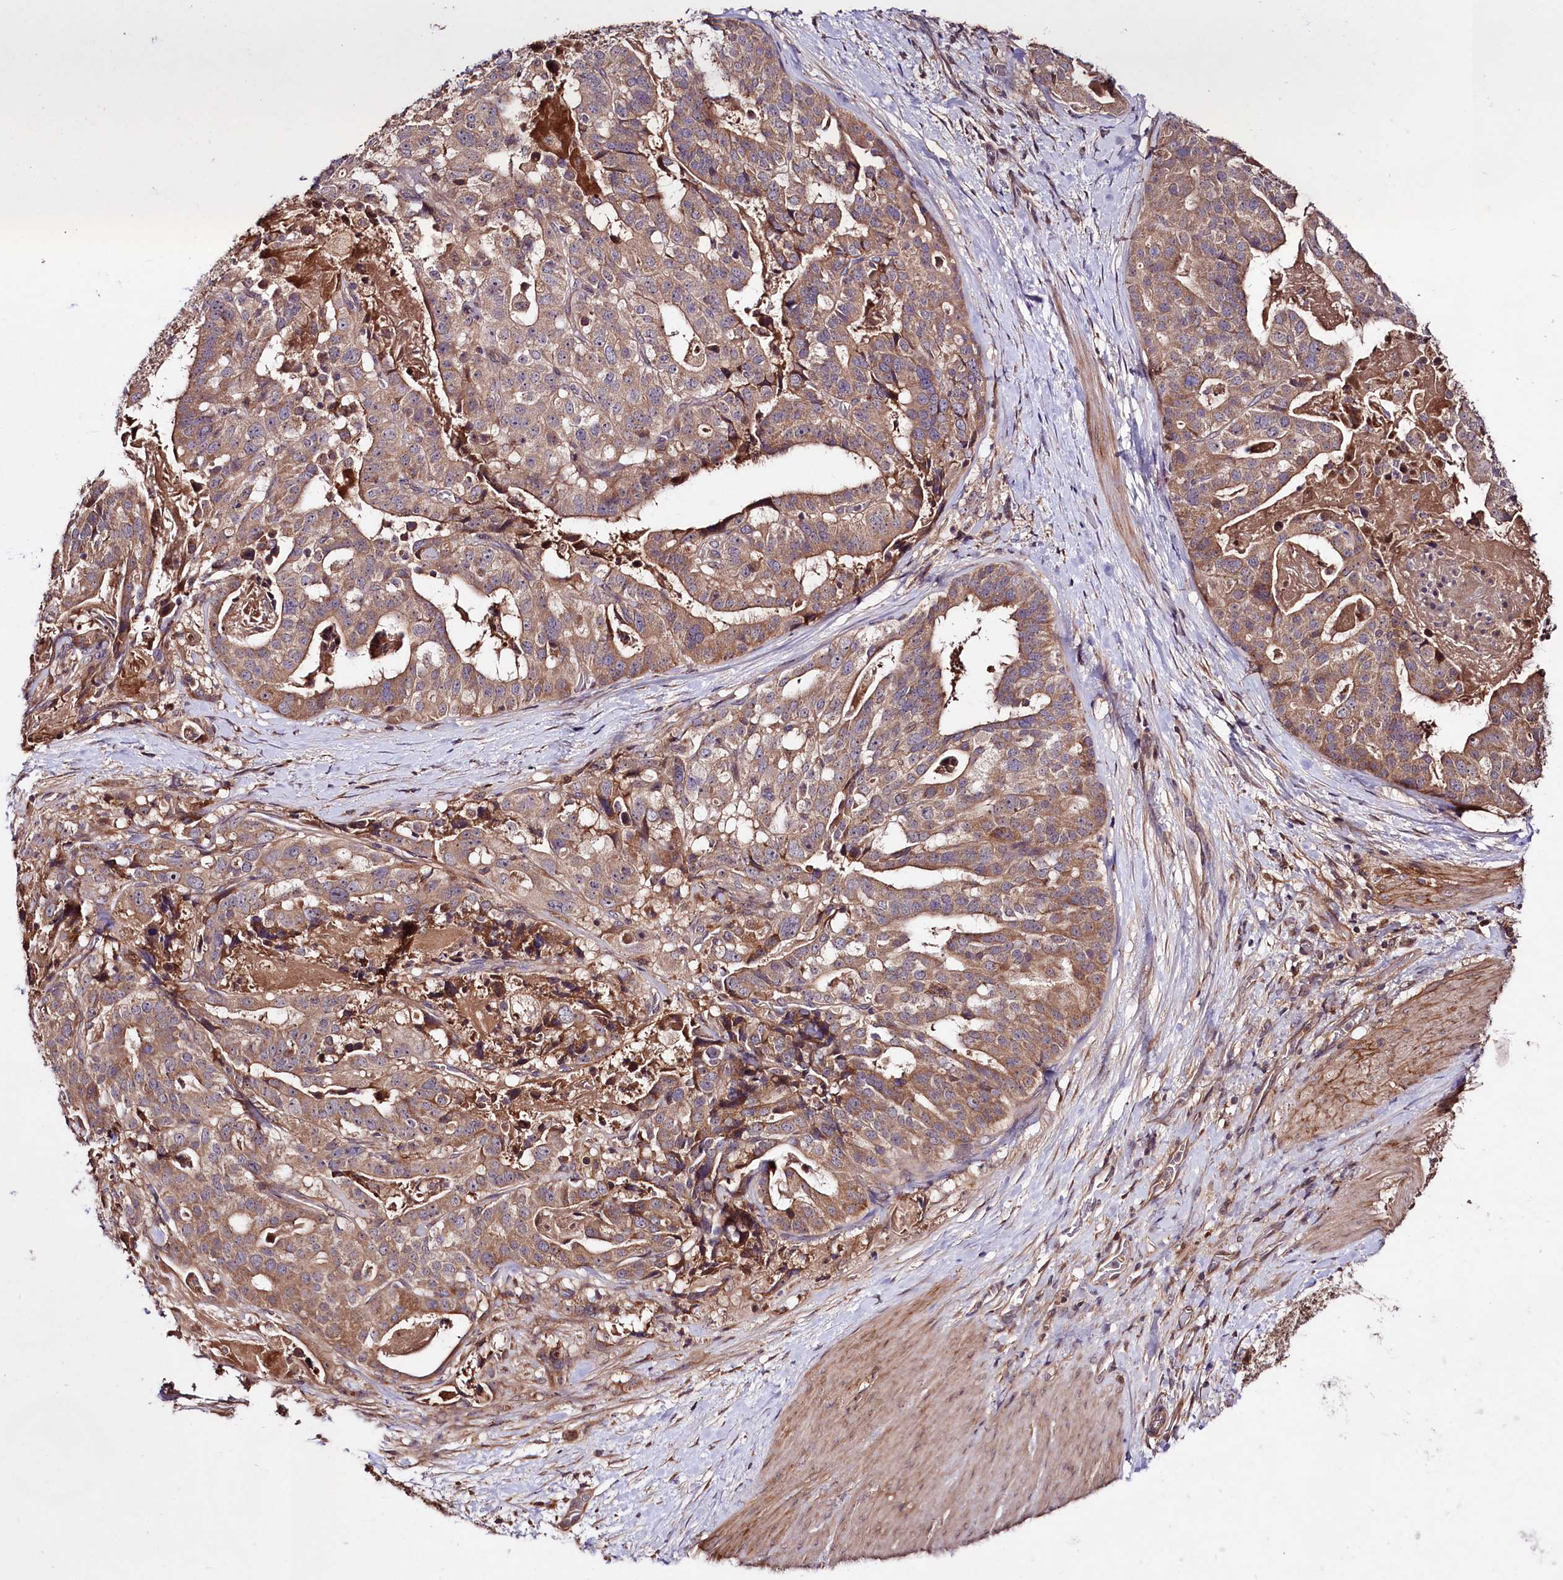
{"staining": {"intensity": "moderate", "quantity": ">75%", "location": "cytoplasmic/membranous"}, "tissue": "stomach cancer", "cell_type": "Tumor cells", "image_type": "cancer", "snomed": [{"axis": "morphology", "description": "Adenocarcinoma, NOS"}, {"axis": "topography", "description": "Stomach"}], "caption": "Stomach adenocarcinoma tissue shows moderate cytoplasmic/membranous expression in approximately >75% of tumor cells", "gene": "TNPO3", "patient": {"sex": "male", "age": 48}}